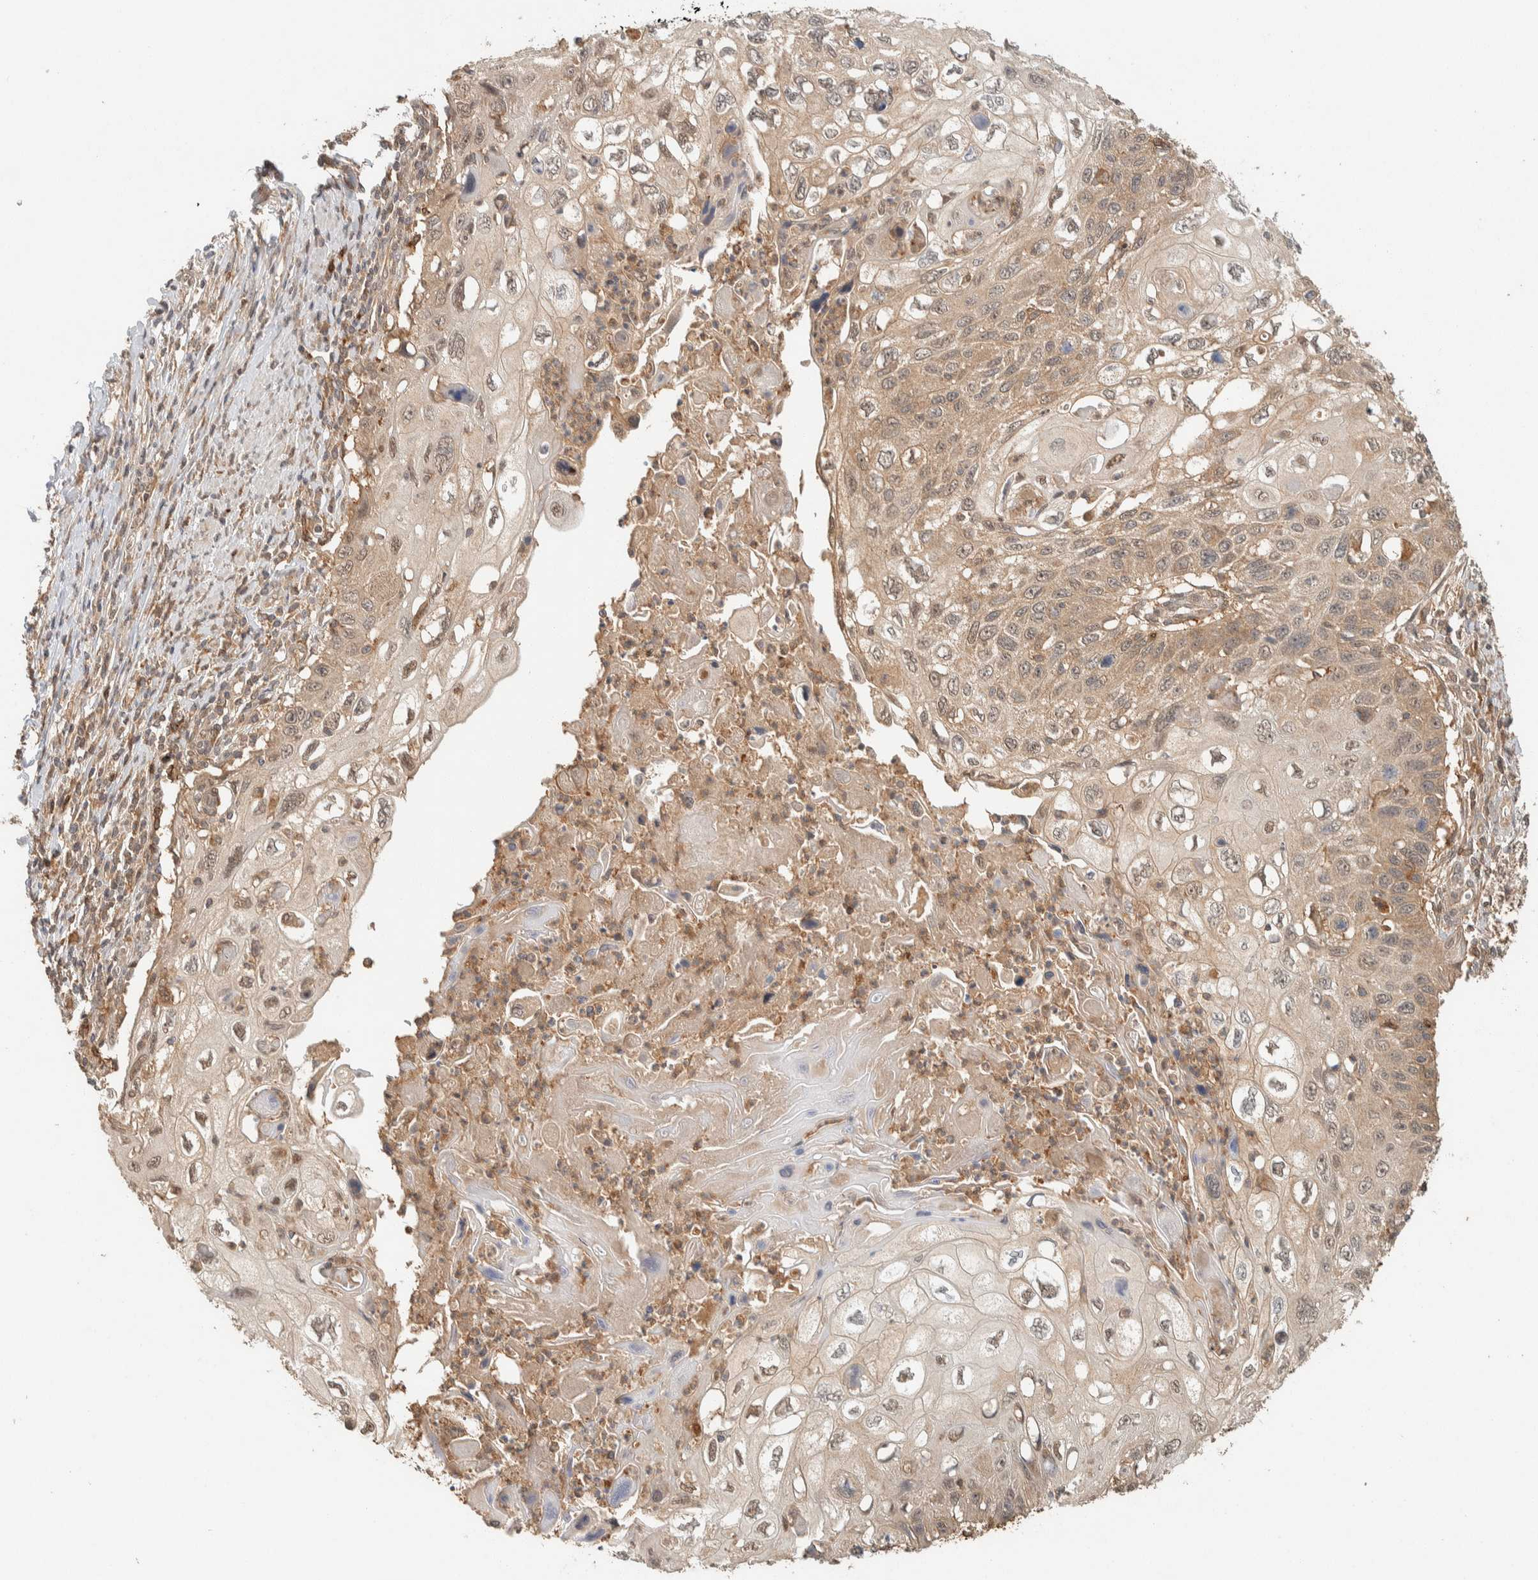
{"staining": {"intensity": "moderate", "quantity": ">75%", "location": "cytoplasmic/membranous,nuclear"}, "tissue": "cervical cancer", "cell_type": "Tumor cells", "image_type": "cancer", "snomed": [{"axis": "morphology", "description": "Squamous cell carcinoma, NOS"}, {"axis": "topography", "description": "Cervix"}], "caption": "Protein expression analysis of cervical cancer exhibits moderate cytoplasmic/membranous and nuclear expression in about >75% of tumor cells. The protein of interest is stained brown, and the nuclei are stained in blue (DAB (3,3'-diaminobenzidine) IHC with brightfield microscopy, high magnification).", "gene": "ZNF567", "patient": {"sex": "female", "age": 70}}